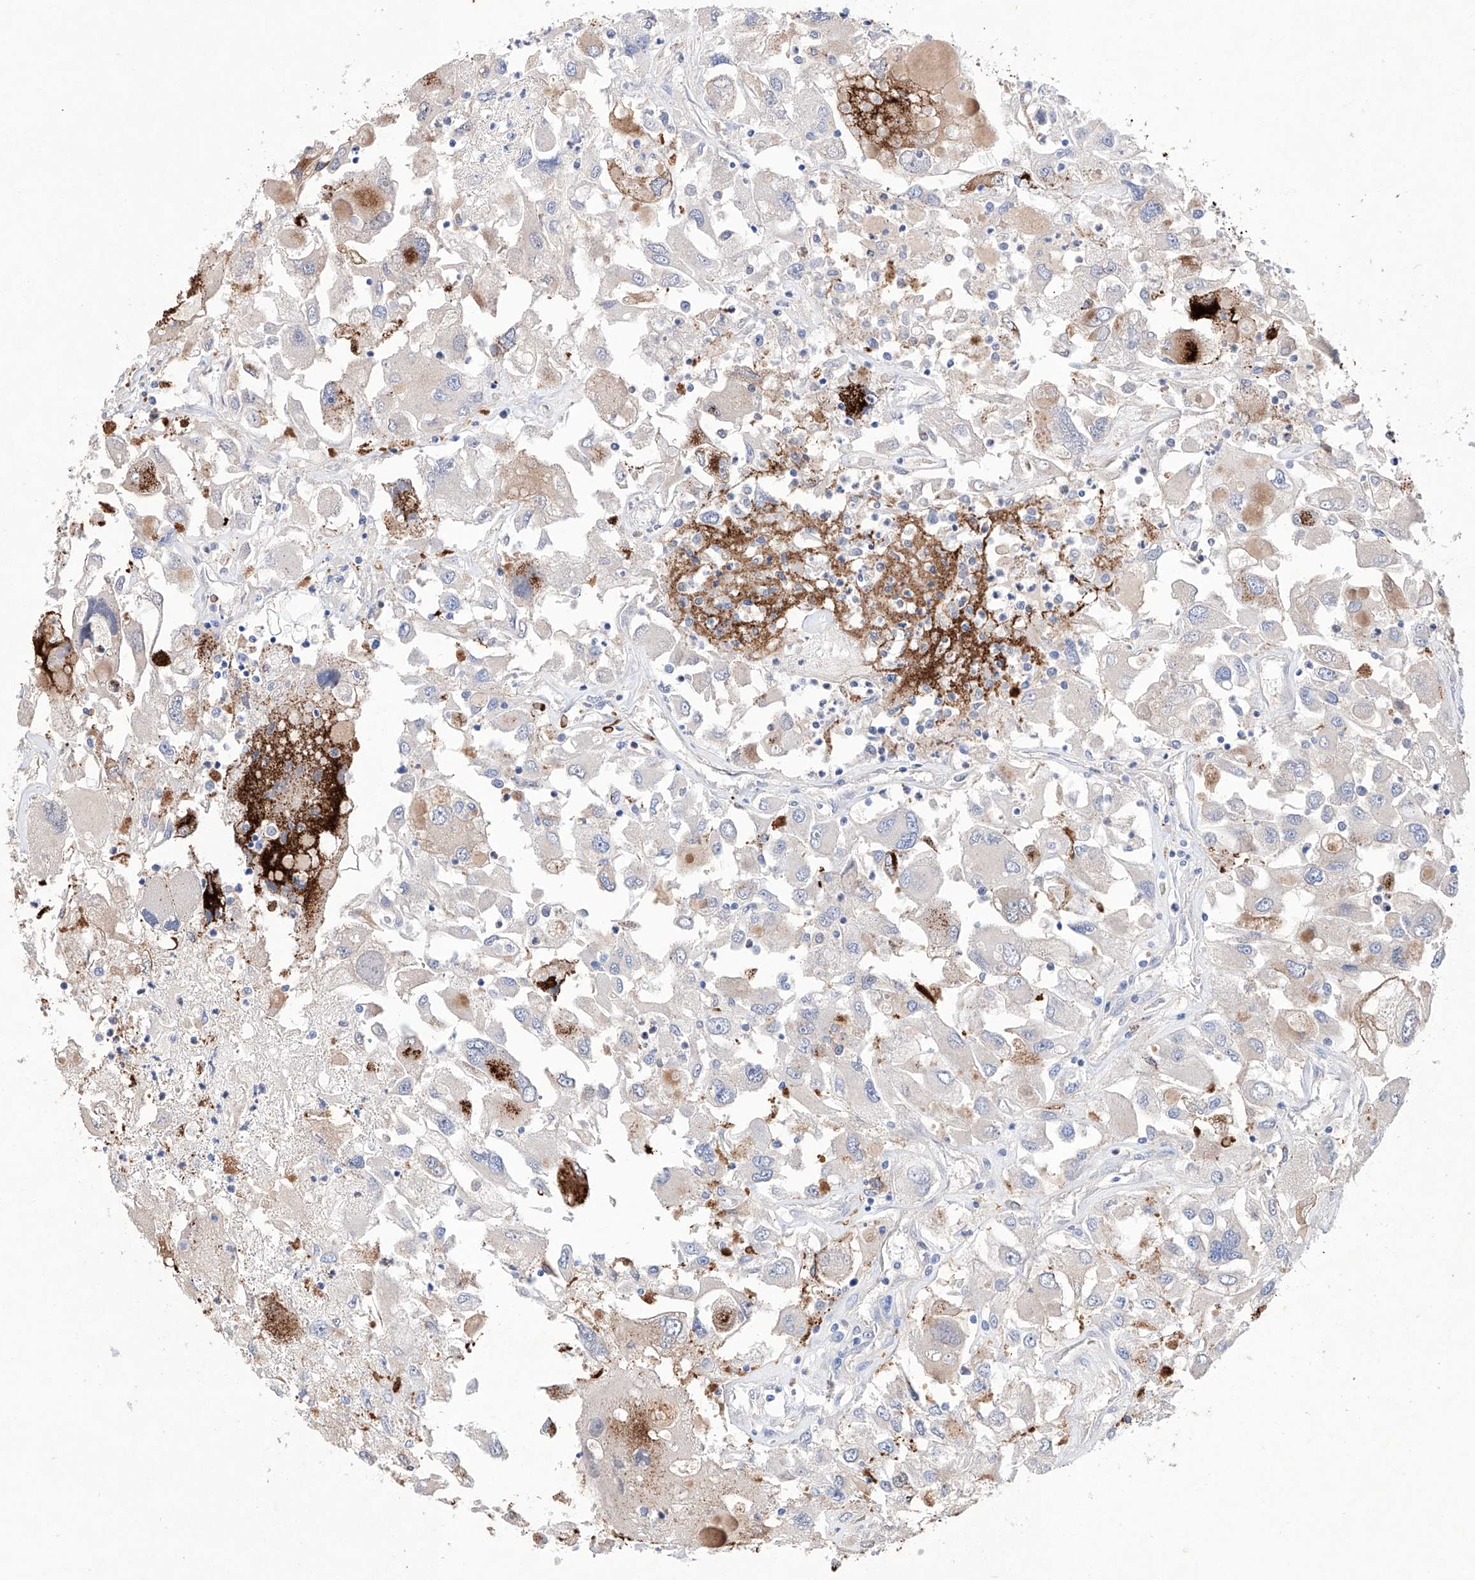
{"staining": {"intensity": "moderate", "quantity": "<25%", "location": "cytoplasmic/membranous"}, "tissue": "renal cancer", "cell_type": "Tumor cells", "image_type": "cancer", "snomed": [{"axis": "morphology", "description": "Adenocarcinoma, NOS"}, {"axis": "topography", "description": "Kidney"}], "caption": "Approximately <25% of tumor cells in renal cancer display moderate cytoplasmic/membranous protein staining as visualized by brown immunohistochemical staining.", "gene": "NRROS", "patient": {"sex": "female", "age": 52}}